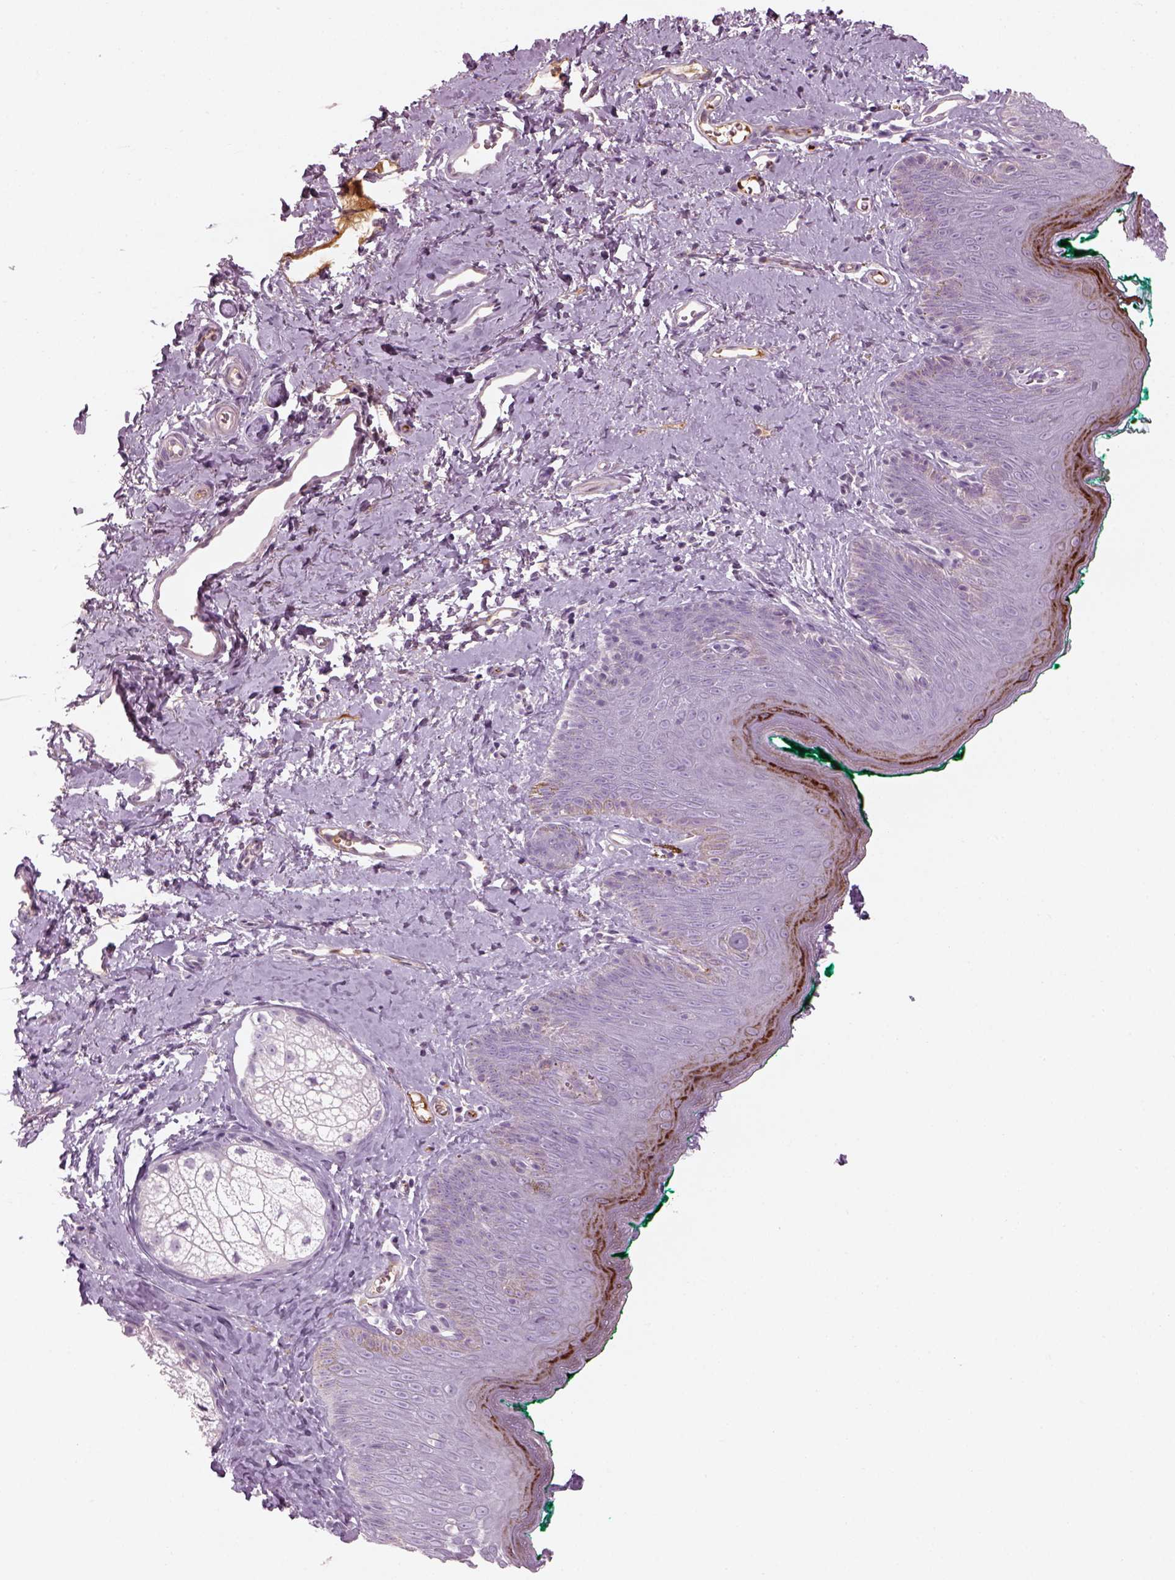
{"staining": {"intensity": "strong", "quantity": "<25%", "location": "cytoplasmic/membranous"}, "tissue": "skin", "cell_type": "Epidermal cells", "image_type": "normal", "snomed": [{"axis": "morphology", "description": "Normal tissue, NOS"}, {"axis": "topography", "description": "Vulva"}], "caption": "High-magnification brightfield microscopy of unremarkable skin stained with DAB (brown) and counterstained with hematoxylin (blue). epidermal cells exhibit strong cytoplasmic/membranous expression is seen in approximately<25% of cells.", "gene": "PABPC1L2A", "patient": {"sex": "female", "age": 66}}